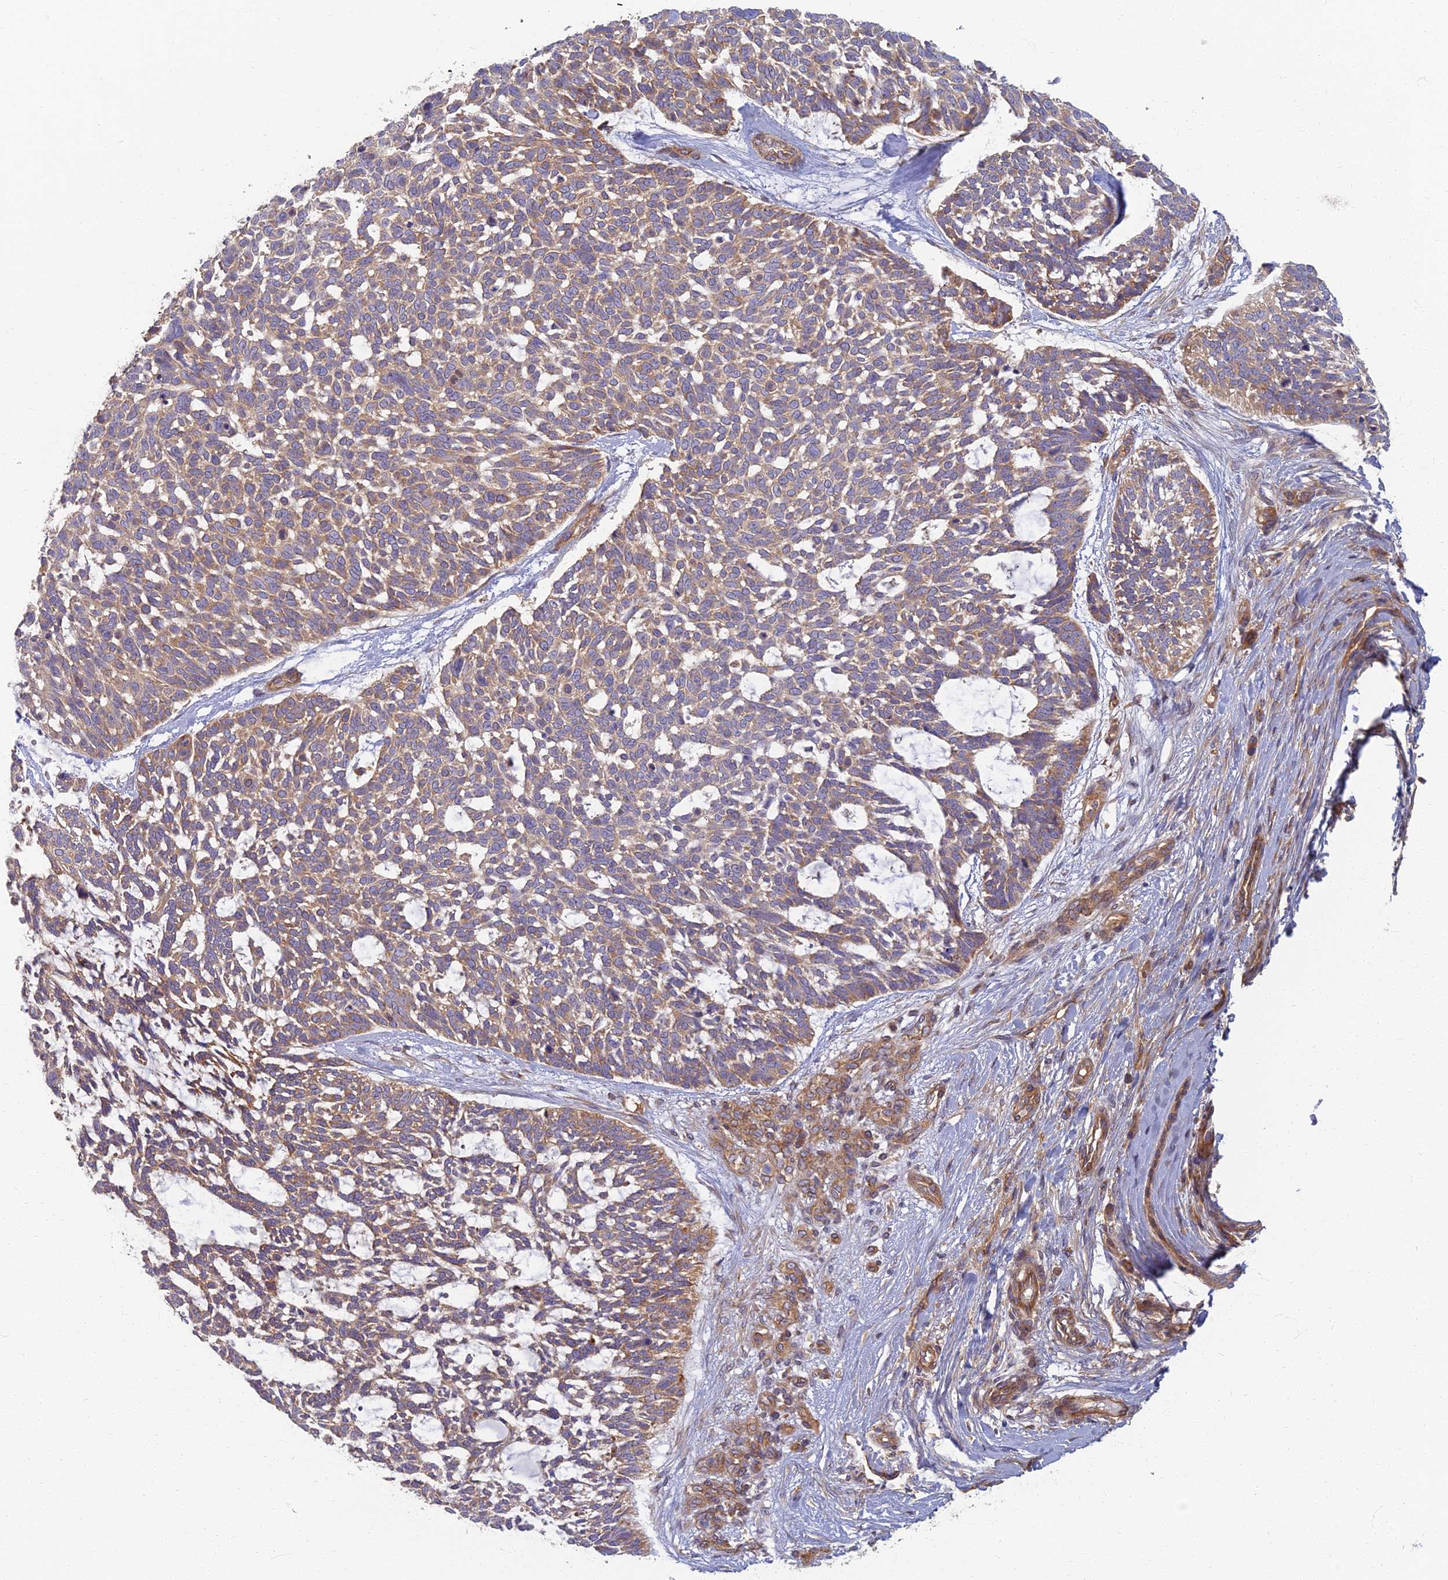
{"staining": {"intensity": "moderate", "quantity": ">75%", "location": "cytoplasmic/membranous"}, "tissue": "skin cancer", "cell_type": "Tumor cells", "image_type": "cancer", "snomed": [{"axis": "morphology", "description": "Basal cell carcinoma"}, {"axis": "topography", "description": "Skin"}], "caption": "Immunohistochemistry of skin cancer (basal cell carcinoma) exhibits medium levels of moderate cytoplasmic/membranous staining in approximately >75% of tumor cells.", "gene": "RBSN", "patient": {"sex": "male", "age": 88}}